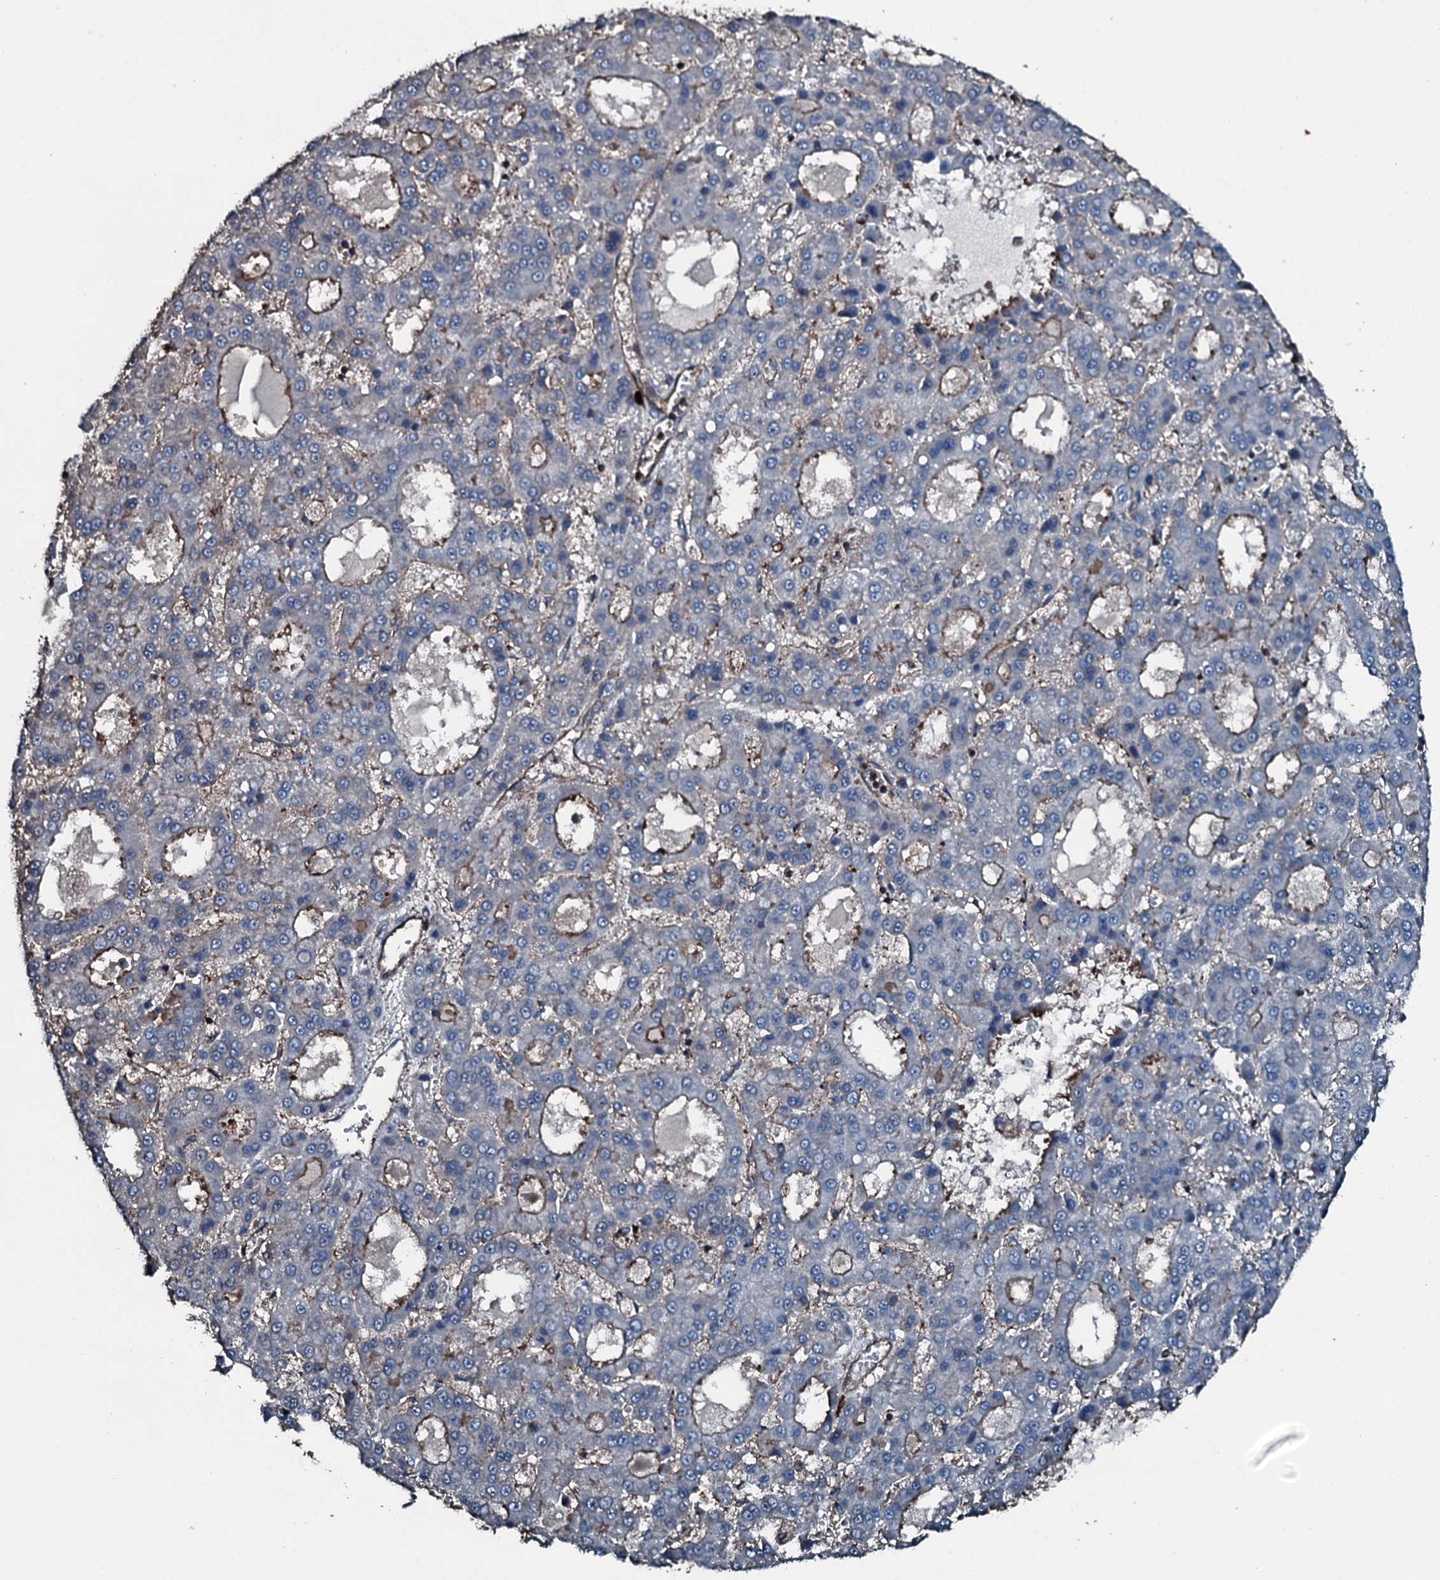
{"staining": {"intensity": "weak", "quantity": "<25%", "location": "cytoplasmic/membranous"}, "tissue": "liver cancer", "cell_type": "Tumor cells", "image_type": "cancer", "snomed": [{"axis": "morphology", "description": "Carcinoma, Hepatocellular, NOS"}, {"axis": "topography", "description": "Liver"}], "caption": "Tumor cells show no significant protein staining in hepatocellular carcinoma (liver).", "gene": "SLC25A38", "patient": {"sex": "male", "age": 70}}